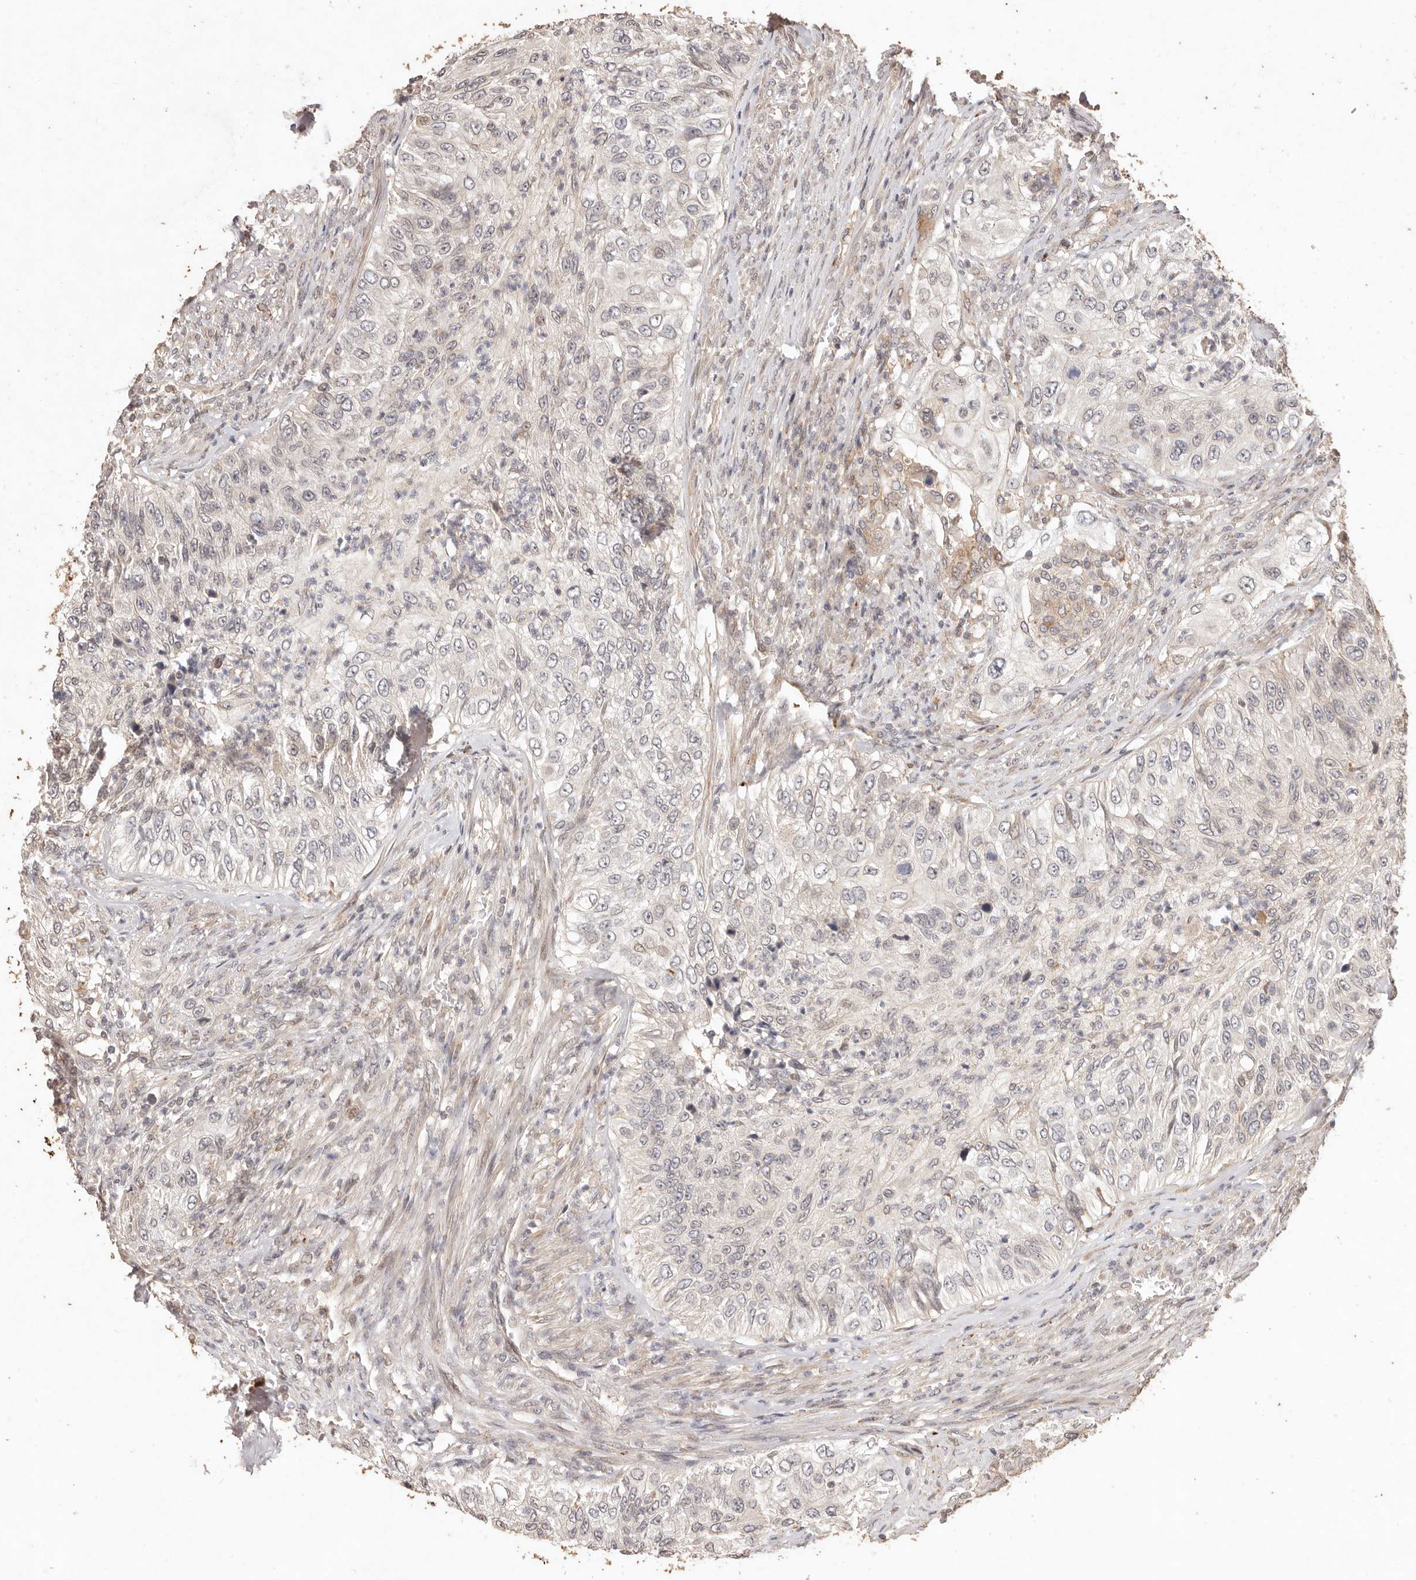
{"staining": {"intensity": "weak", "quantity": "<25%", "location": "cytoplasmic/membranous"}, "tissue": "urothelial cancer", "cell_type": "Tumor cells", "image_type": "cancer", "snomed": [{"axis": "morphology", "description": "Urothelial carcinoma, High grade"}, {"axis": "topography", "description": "Urinary bladder"}], "caption": "Protein analysis of urothelial carcinoma (high-grade) reveals no significant positivity in tumor cells.", "gene": "KIF9", "patient": {"sex": "female", "age": 60}}